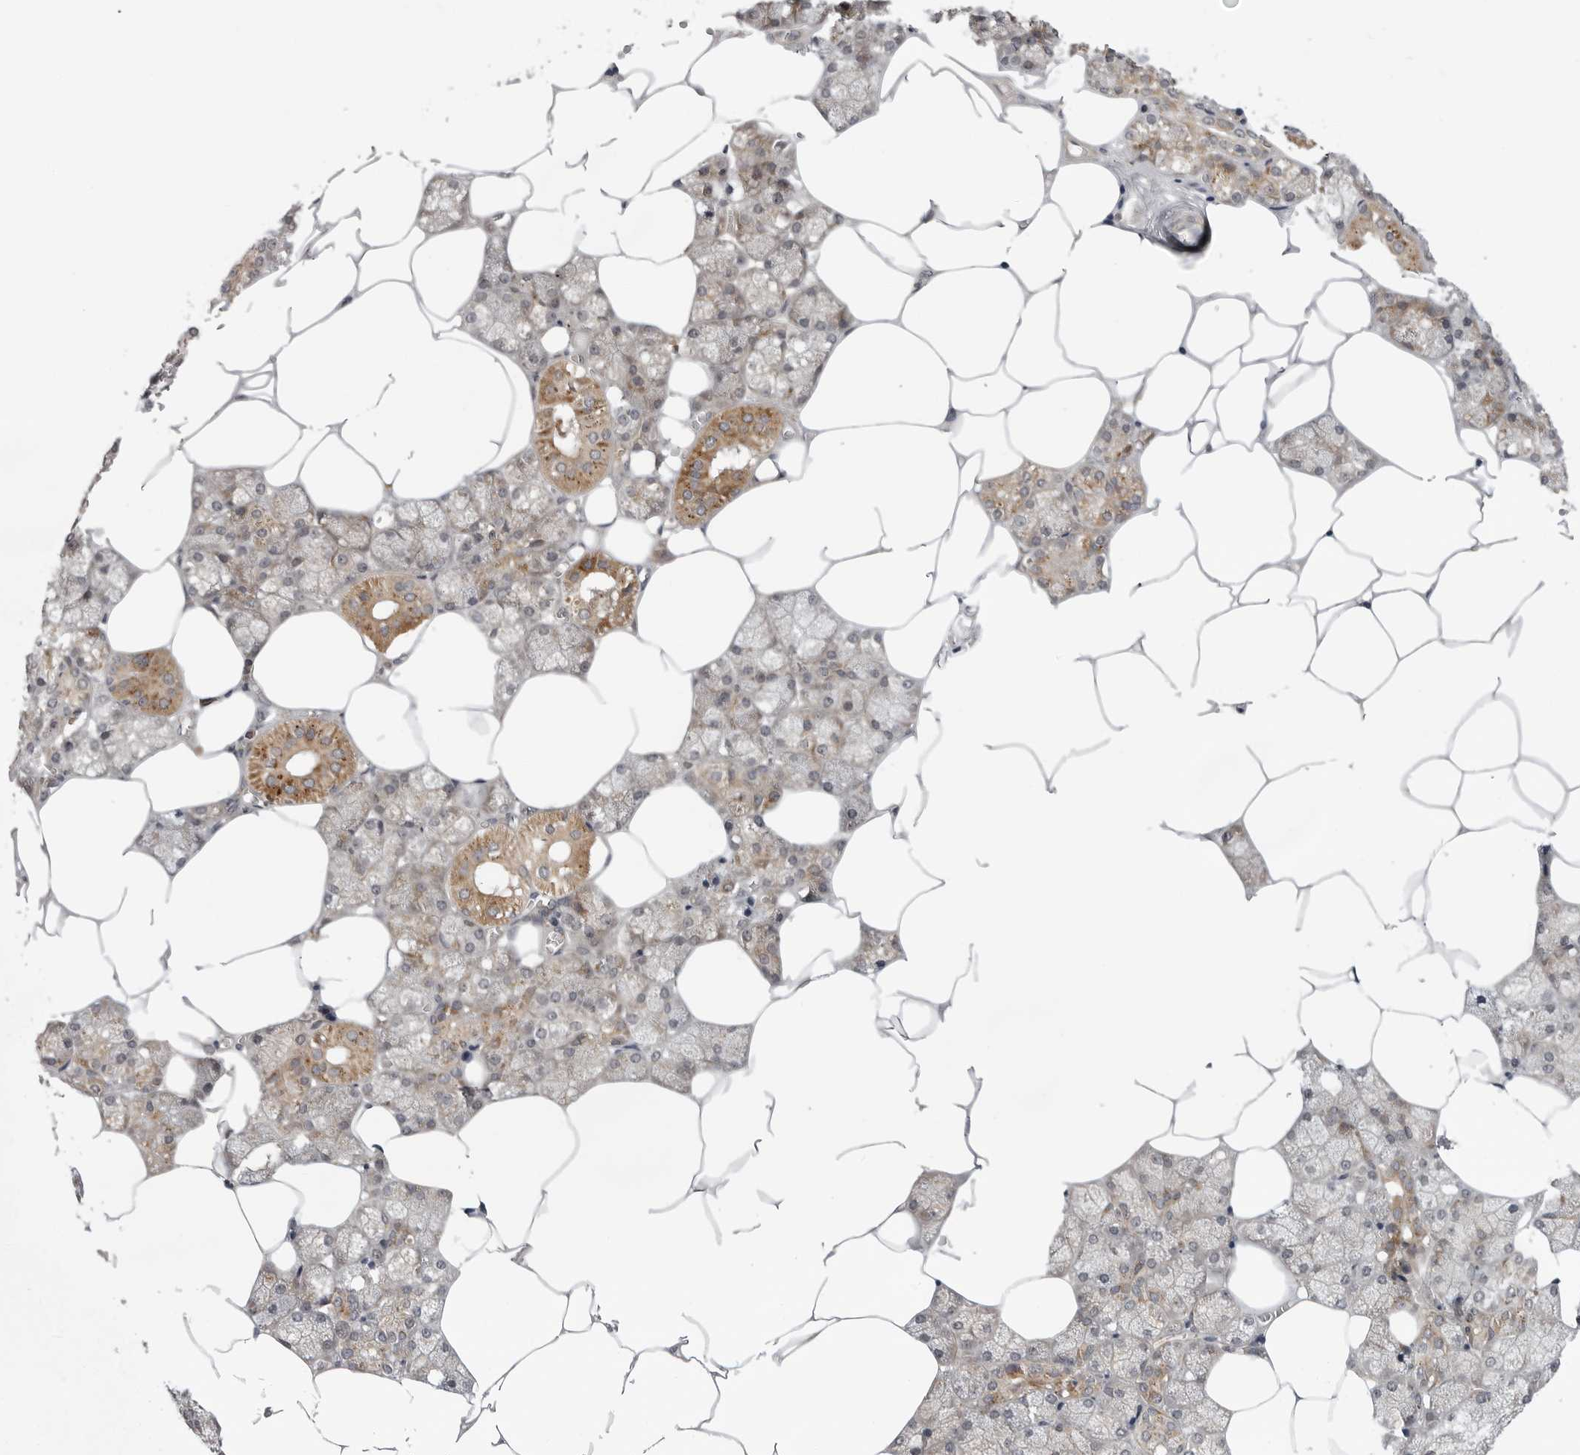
{"staining": {"intensity": "strong", "quantity": "<25%", "location": "cytoplasmic/membranous"}, "tissue": "salivary gland", "cell_type": "Glandular cells", "image_type": "normal", "snomed": [{"axis": "morphology", "description": "Normal tissue, NOS"}, {"axis": "topography", "description": "Salivary gland"}], "caption": "High-power microscopy captured an immunohistochemistry (IHC) micrograph of normal salivary gland, revealing strong cytoplasmic/membranous positivity in about <25% of glandular cells. The staining was performed using DAB, with brown indicating positive protein expression. Nuclei are stained blue with hematoxylin.", "gene": "LRRC45", "patient": {"sex": "male", "age": 62}}